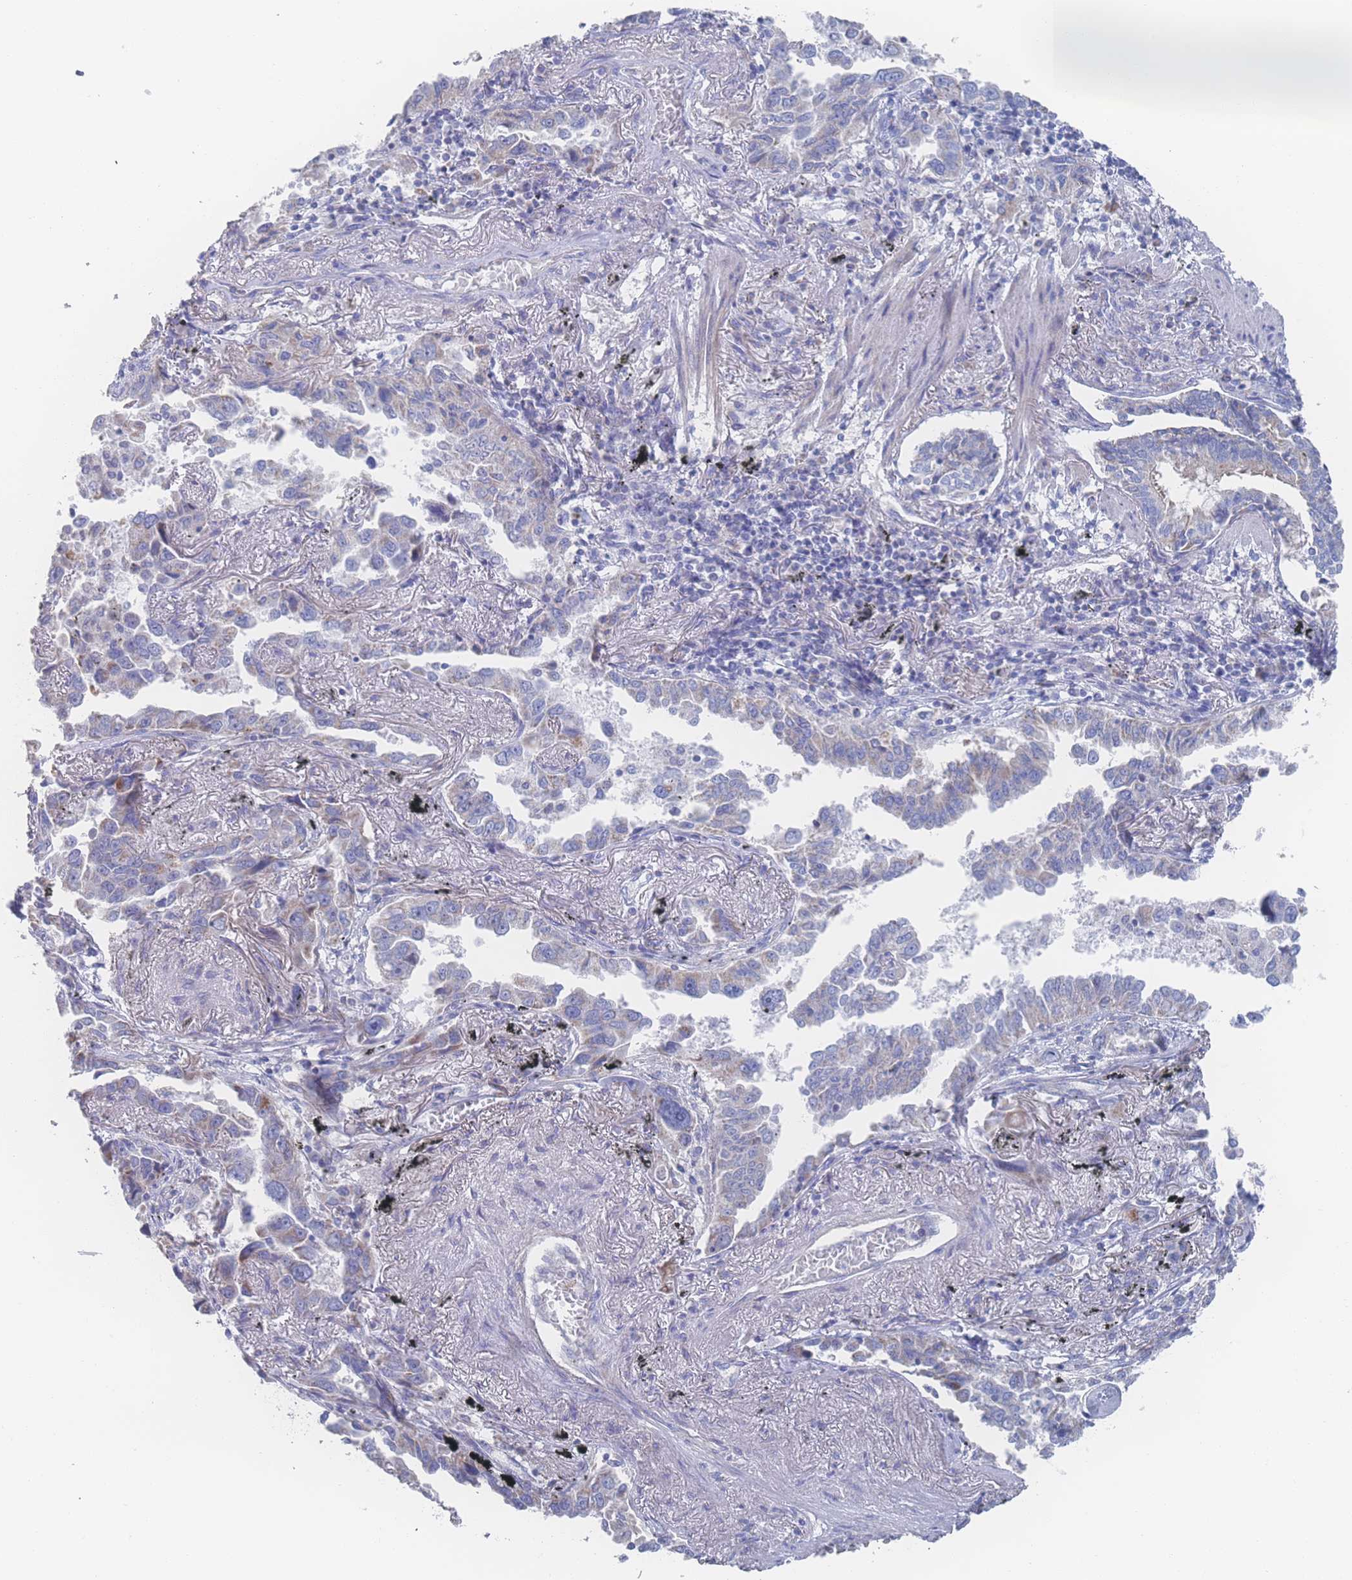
{"staining": {"intensity": "weak", "quantity": "<25%", "location": "cytoplasmic/membranous"}, "tissue": "lung cancer", "cell_type": "Tumor cells", "image_type": "cancer", "snomed": [{"axis": "morphology", "description": "Adenocarcinoma, NOS"}, {"axis": "topography", "description": "Lung"}], "caption": "A high-resolution histopathology image shows IHC staining of lung adenocarcinoma, which demonstrates no significant staining in tumor cells.", "gene": "SNPH", "patient": {"sex": "male", "age": 67}}